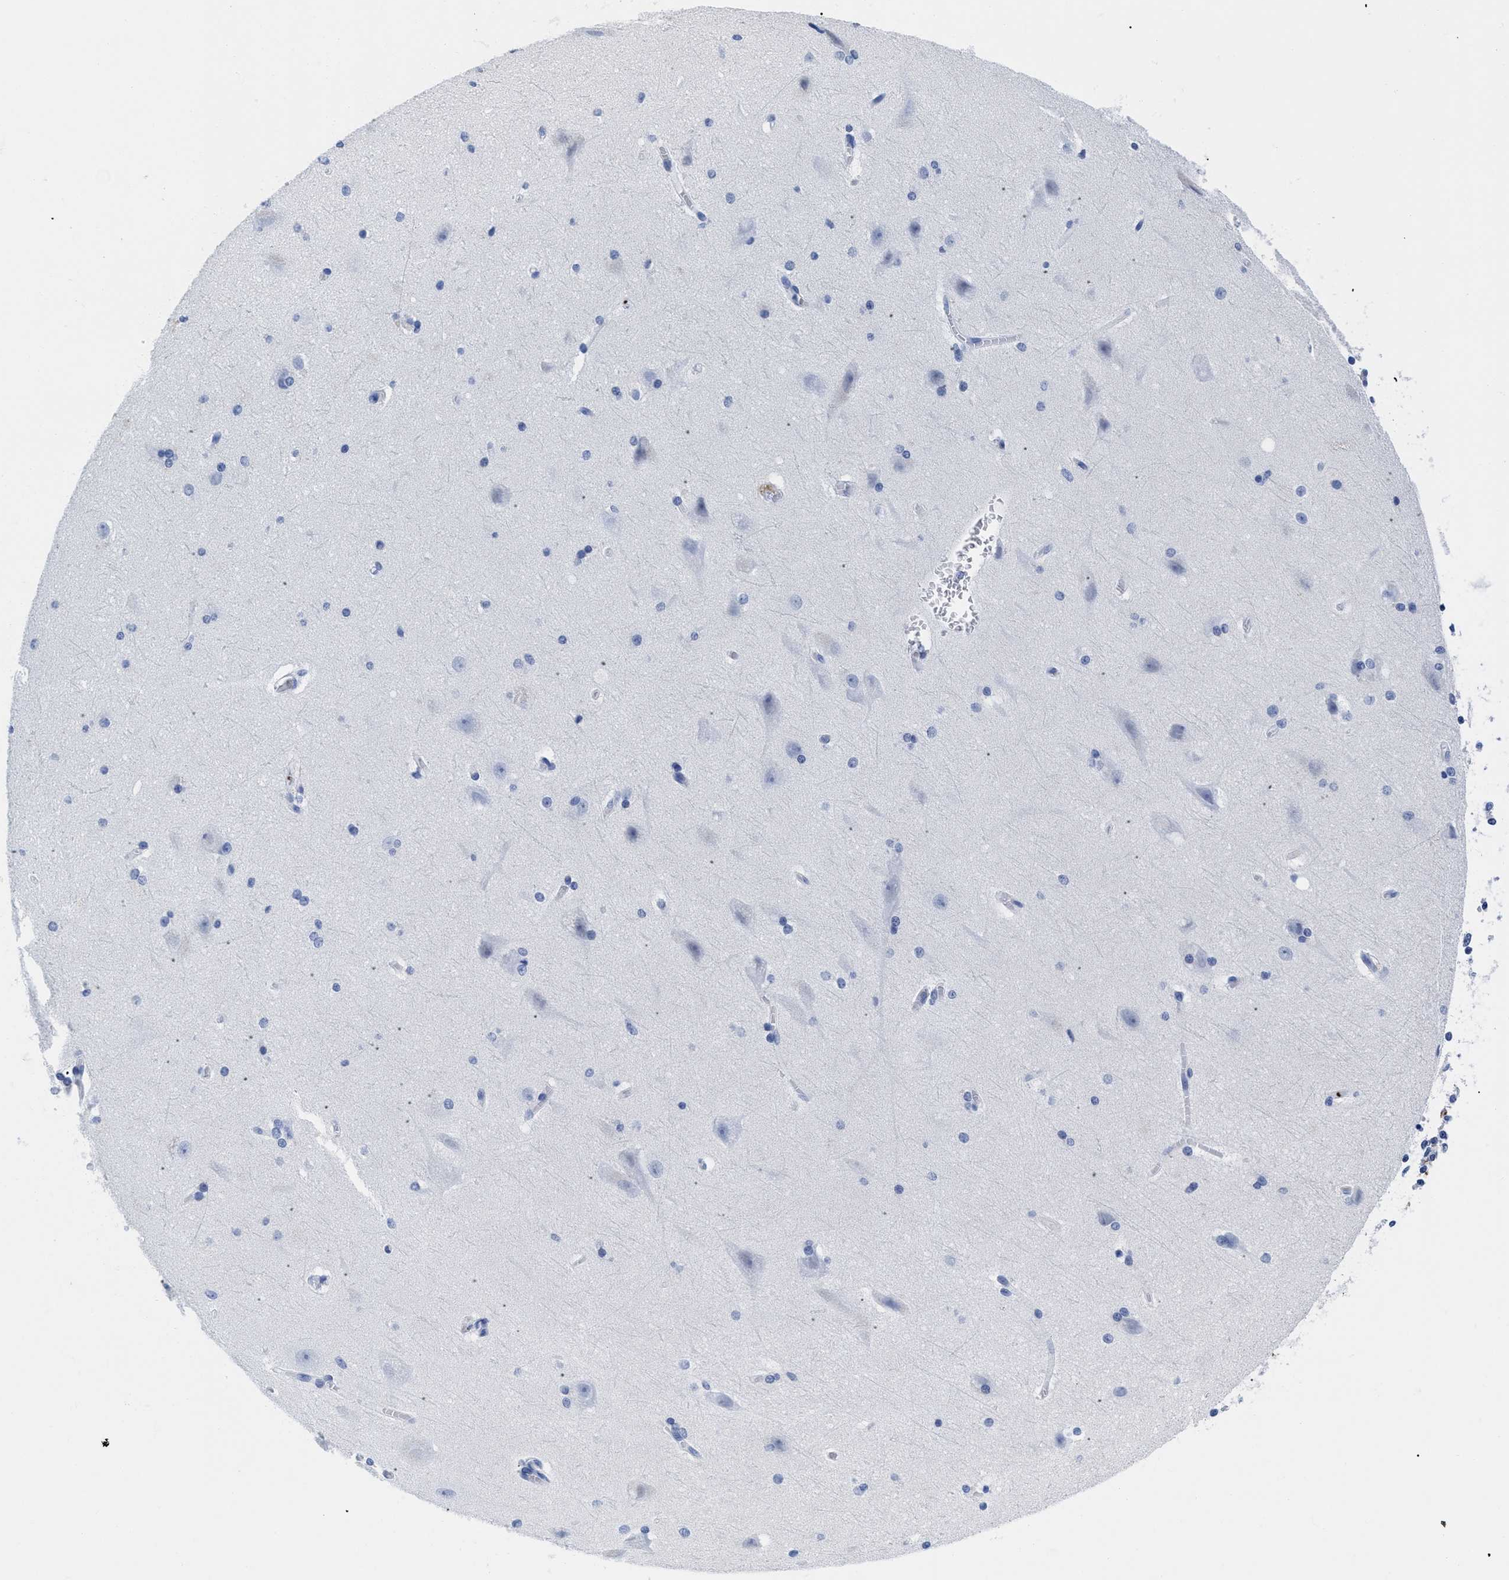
{"staining": {"intensity": "negative", "quantity": "none", "location": "none"}, "tissue": "cerebral cortex", "cell_type": "Endothelial cells", "image_type": "normal", "snomed": [{"axis": "morphology", "description": "Normal tissue, NOS"}, {"axis": "topography", "description": "Cerebral cortex"}, {"axis": "topography", "description": "Hippocampus"}], "caption": "IHC image of normal cerebral cortex stained for a protein (brown), which shows no expression in endothelial cells.", "gene": "TREML1", "patient": {"sex": "female", "age": 19}}